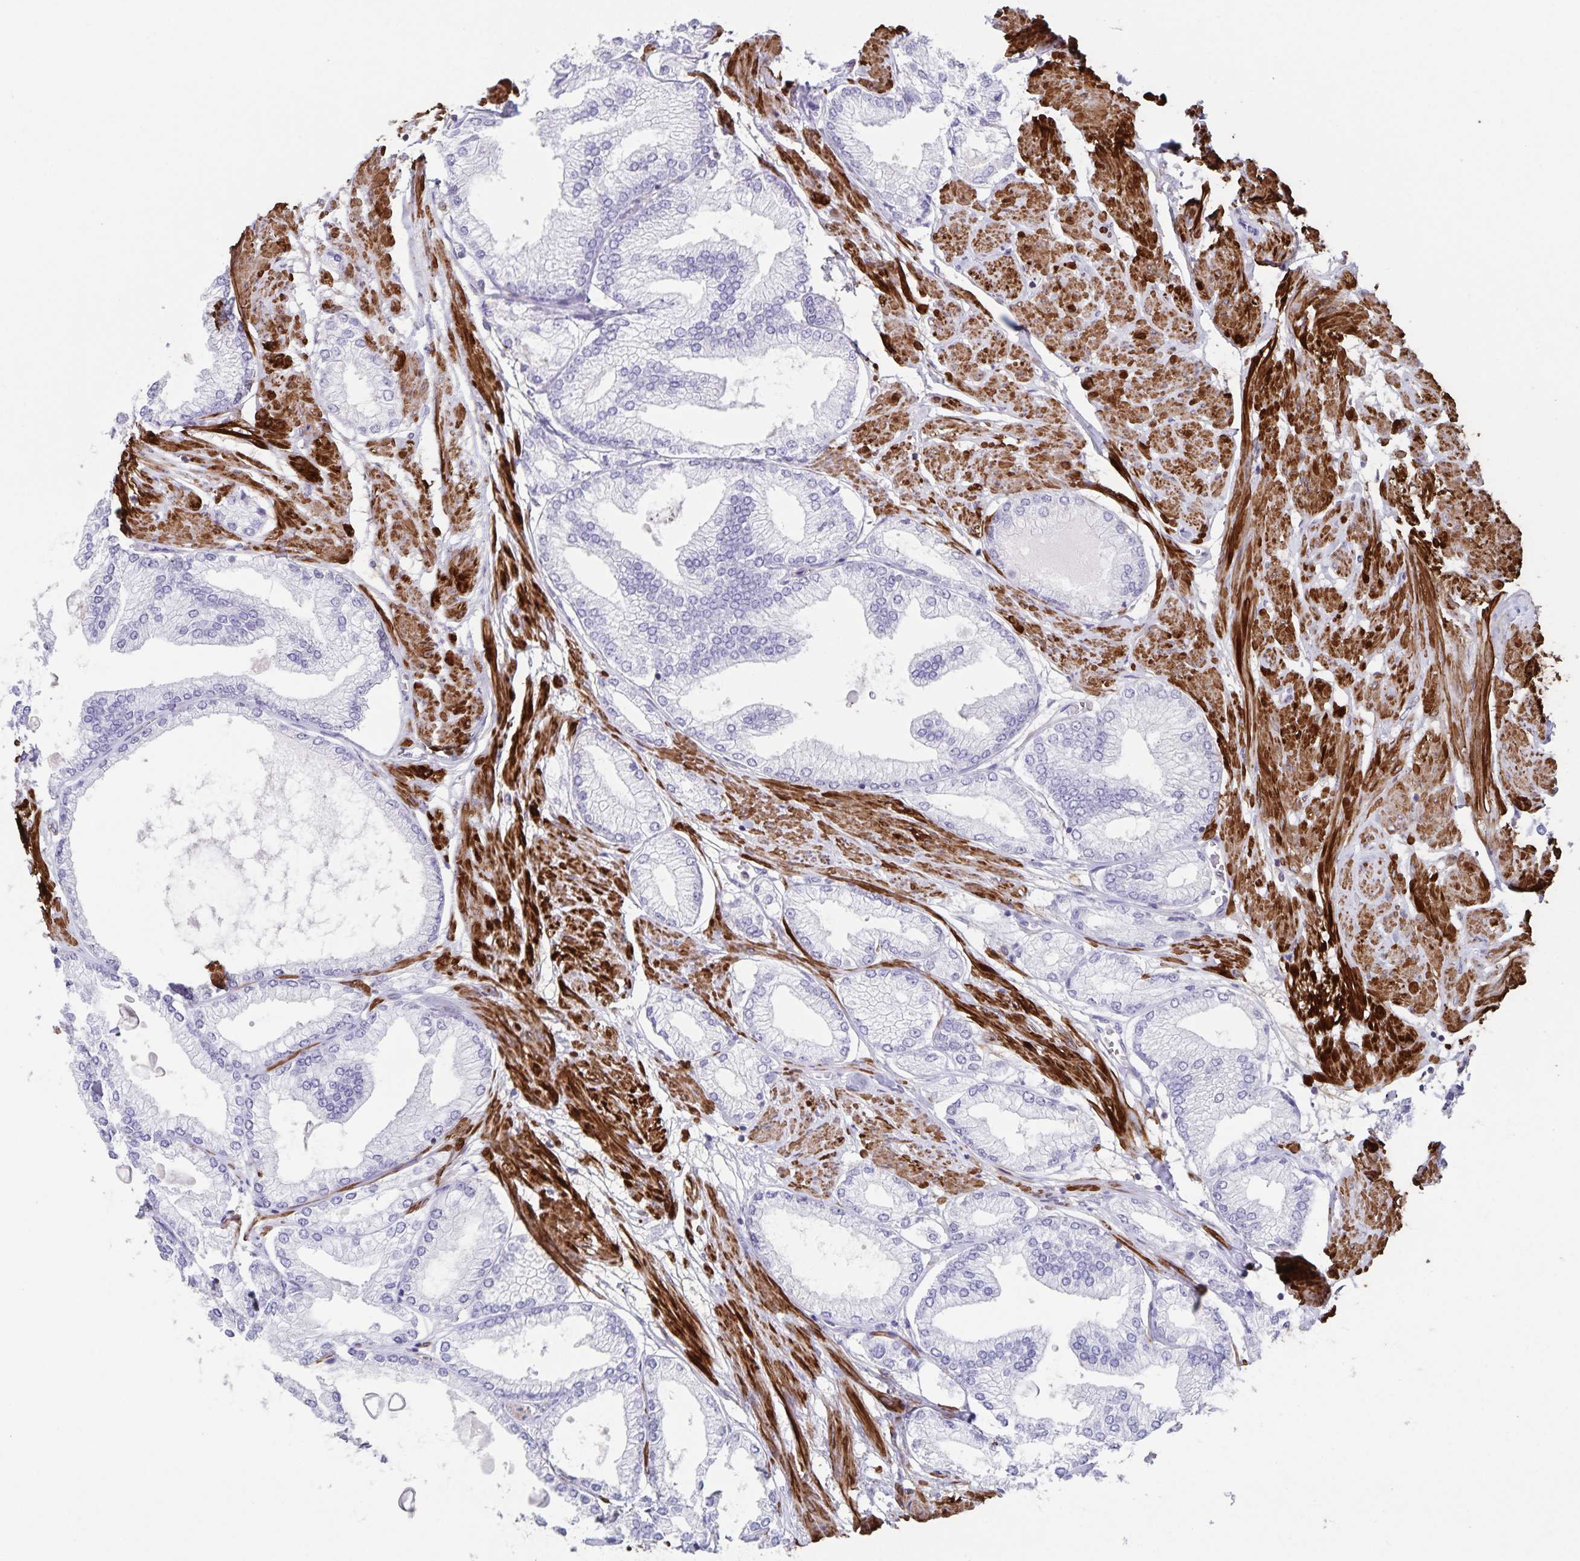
{"staining": {"intensity": "negative", "quantity": "none", "location": "none"}, "tissue": "prostate cancer", "cell_type": "Tumor cells", "image_type": "cancer", "snomed": [{"axis": "morphology", "description": "Adenocarcinoma, High grade"}, {"axis": "topography", "description": "Prostate"}], "caption": "IHC of human prostate cancer (adenocarcinoma (high-grade)) shows no staining in tumor cells. (DAB (3,3'-diaminobenzidine) immunohistochemistry (IHC) visualized using brightfield microscopy, high magnification).", "gene": "SYNM", "patient": {"sex": "male", "age": 68}}